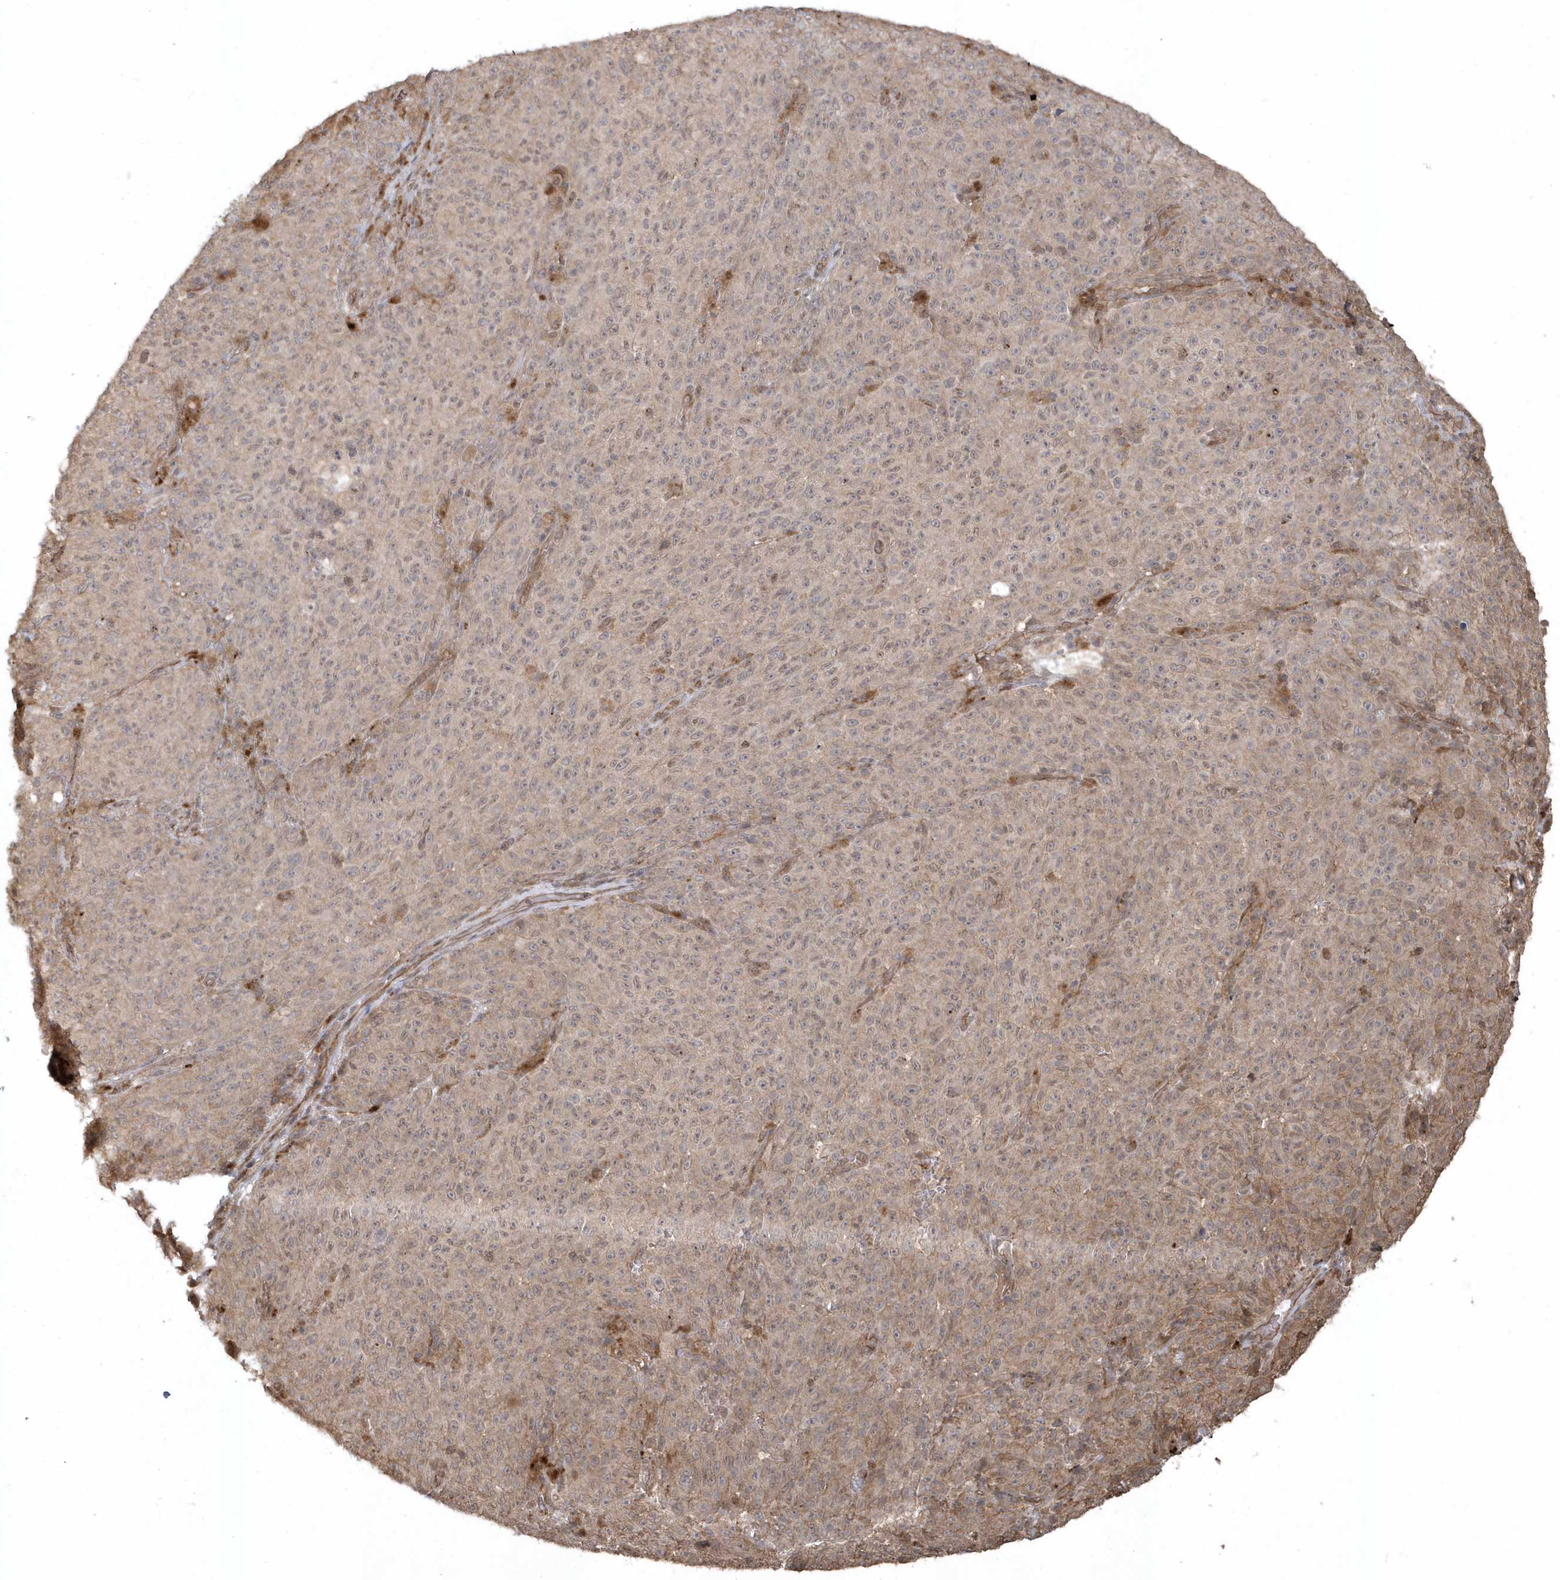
{"staining": {"intensity": "weak", "quantity": ">75%", "location": "cytoplasmic/membranous"}, "tissue": "melanoma", "cell_type": "Tumor cells", "image_type": "cancer", "snomed": [{"axis": "morphology", "description": "Malignant melanoma, NOS"}, {"axis": "topography", "description": "Skin"}], "caption": "Immunohistochemical staining of melanoma exhibits weak cytoplasmic/membranous protein expression in about >75% of tumor cells.", "gene": "HERPUD1", "patient": {"sex": "female", "age": 82}}